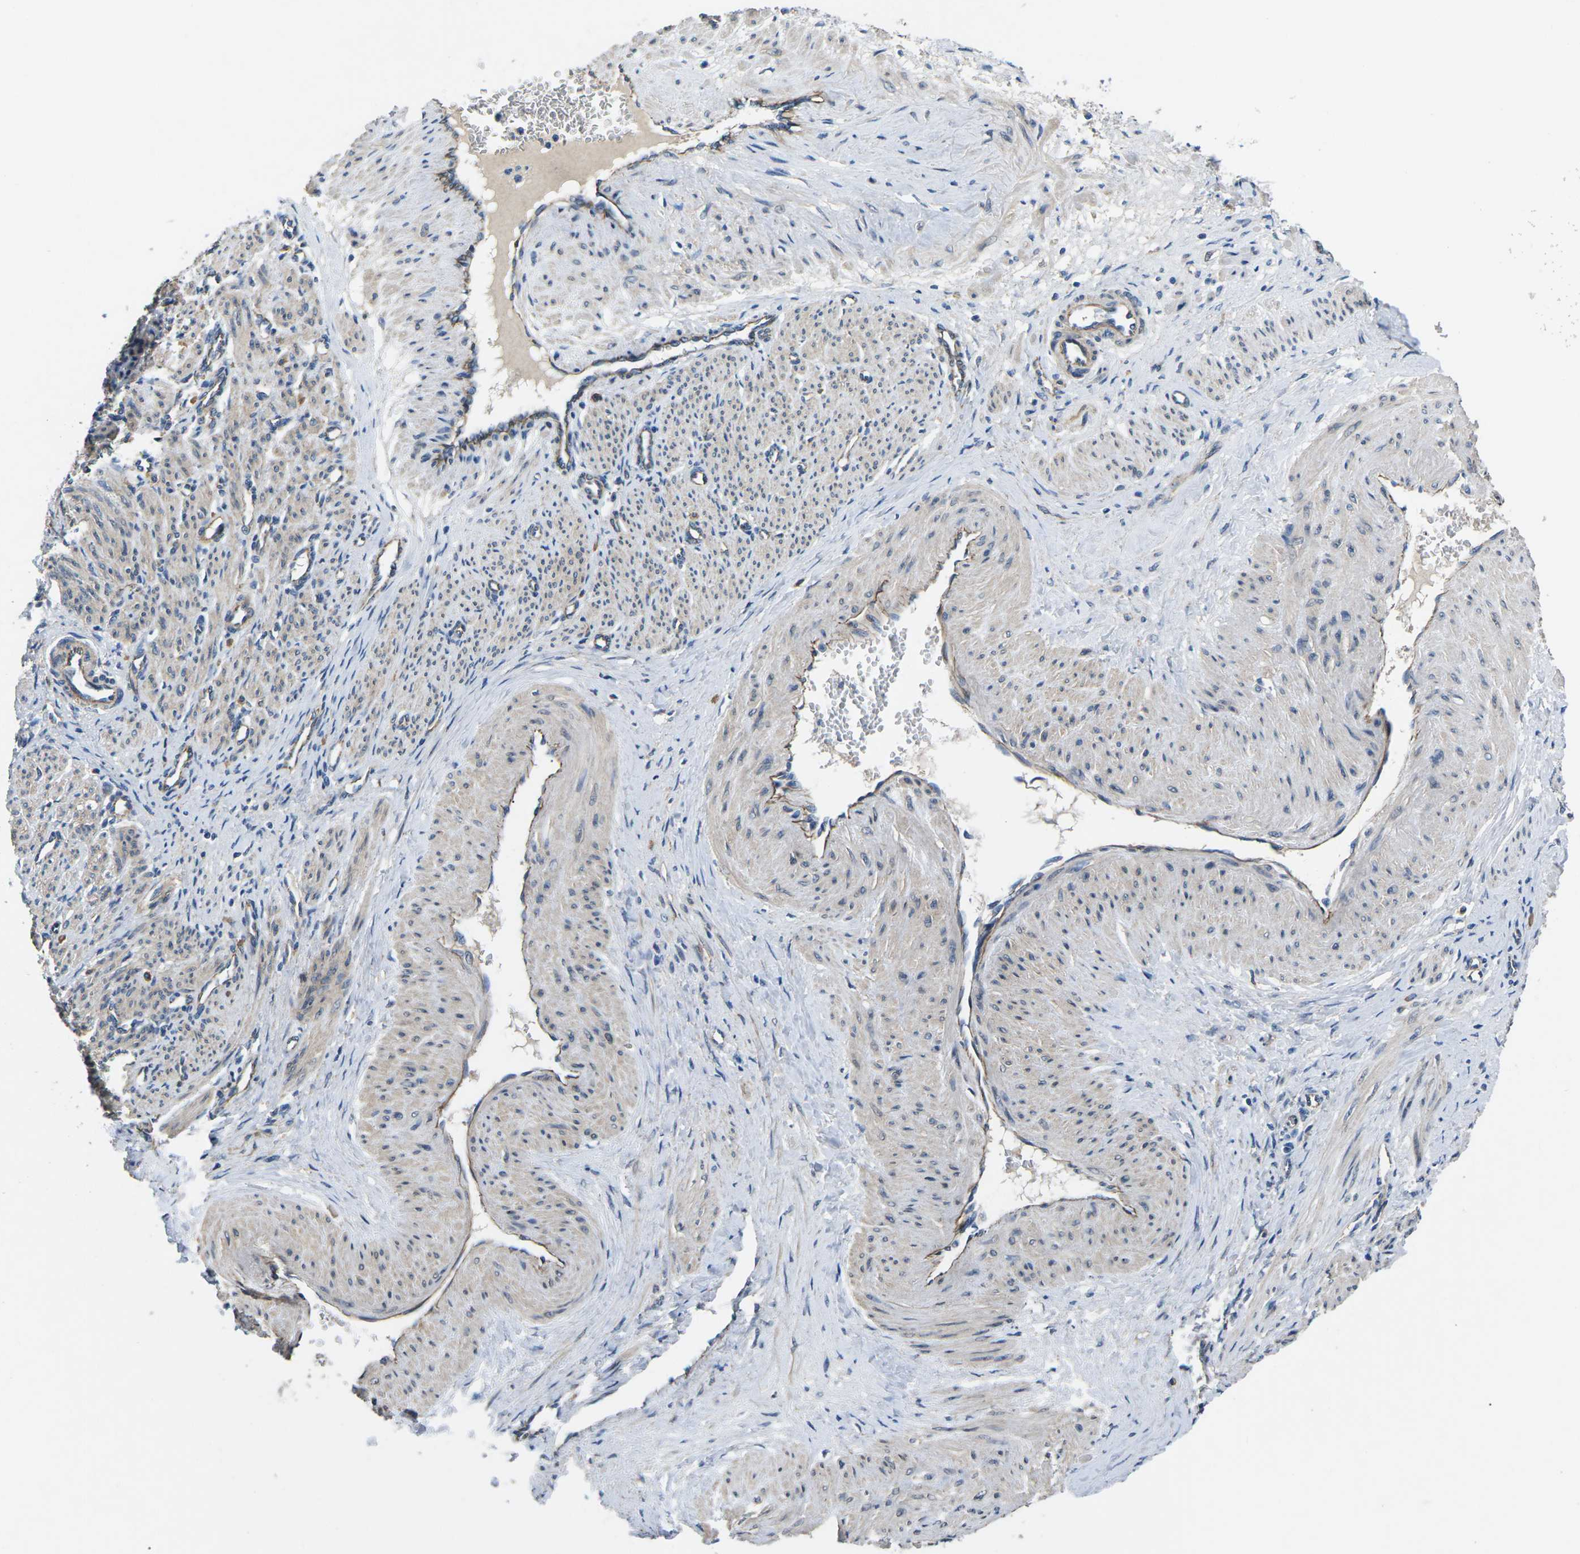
{"staining": {"intensity": "weak", "quantity": "25%-75%", "location": "cytoplasmic/membranous"}, "tissue": "smooth muscle", "cell_type": "Smooth muscle cells", "image_type": "normal", "snomed": [{"axis": "morphology", "description": "Normal tissue, NOS"}, {"axis": "topography", "description": "Endometrium"}], "caption": "Immunohistochemical staining of benign human smooth muscle demonstrates weak cytoplasmic/membranous protein staining in approximately 25%-75% of smooth muscle cells.", "gene": "CTNND1", "patient": {"sex": "female", "age": 33}}